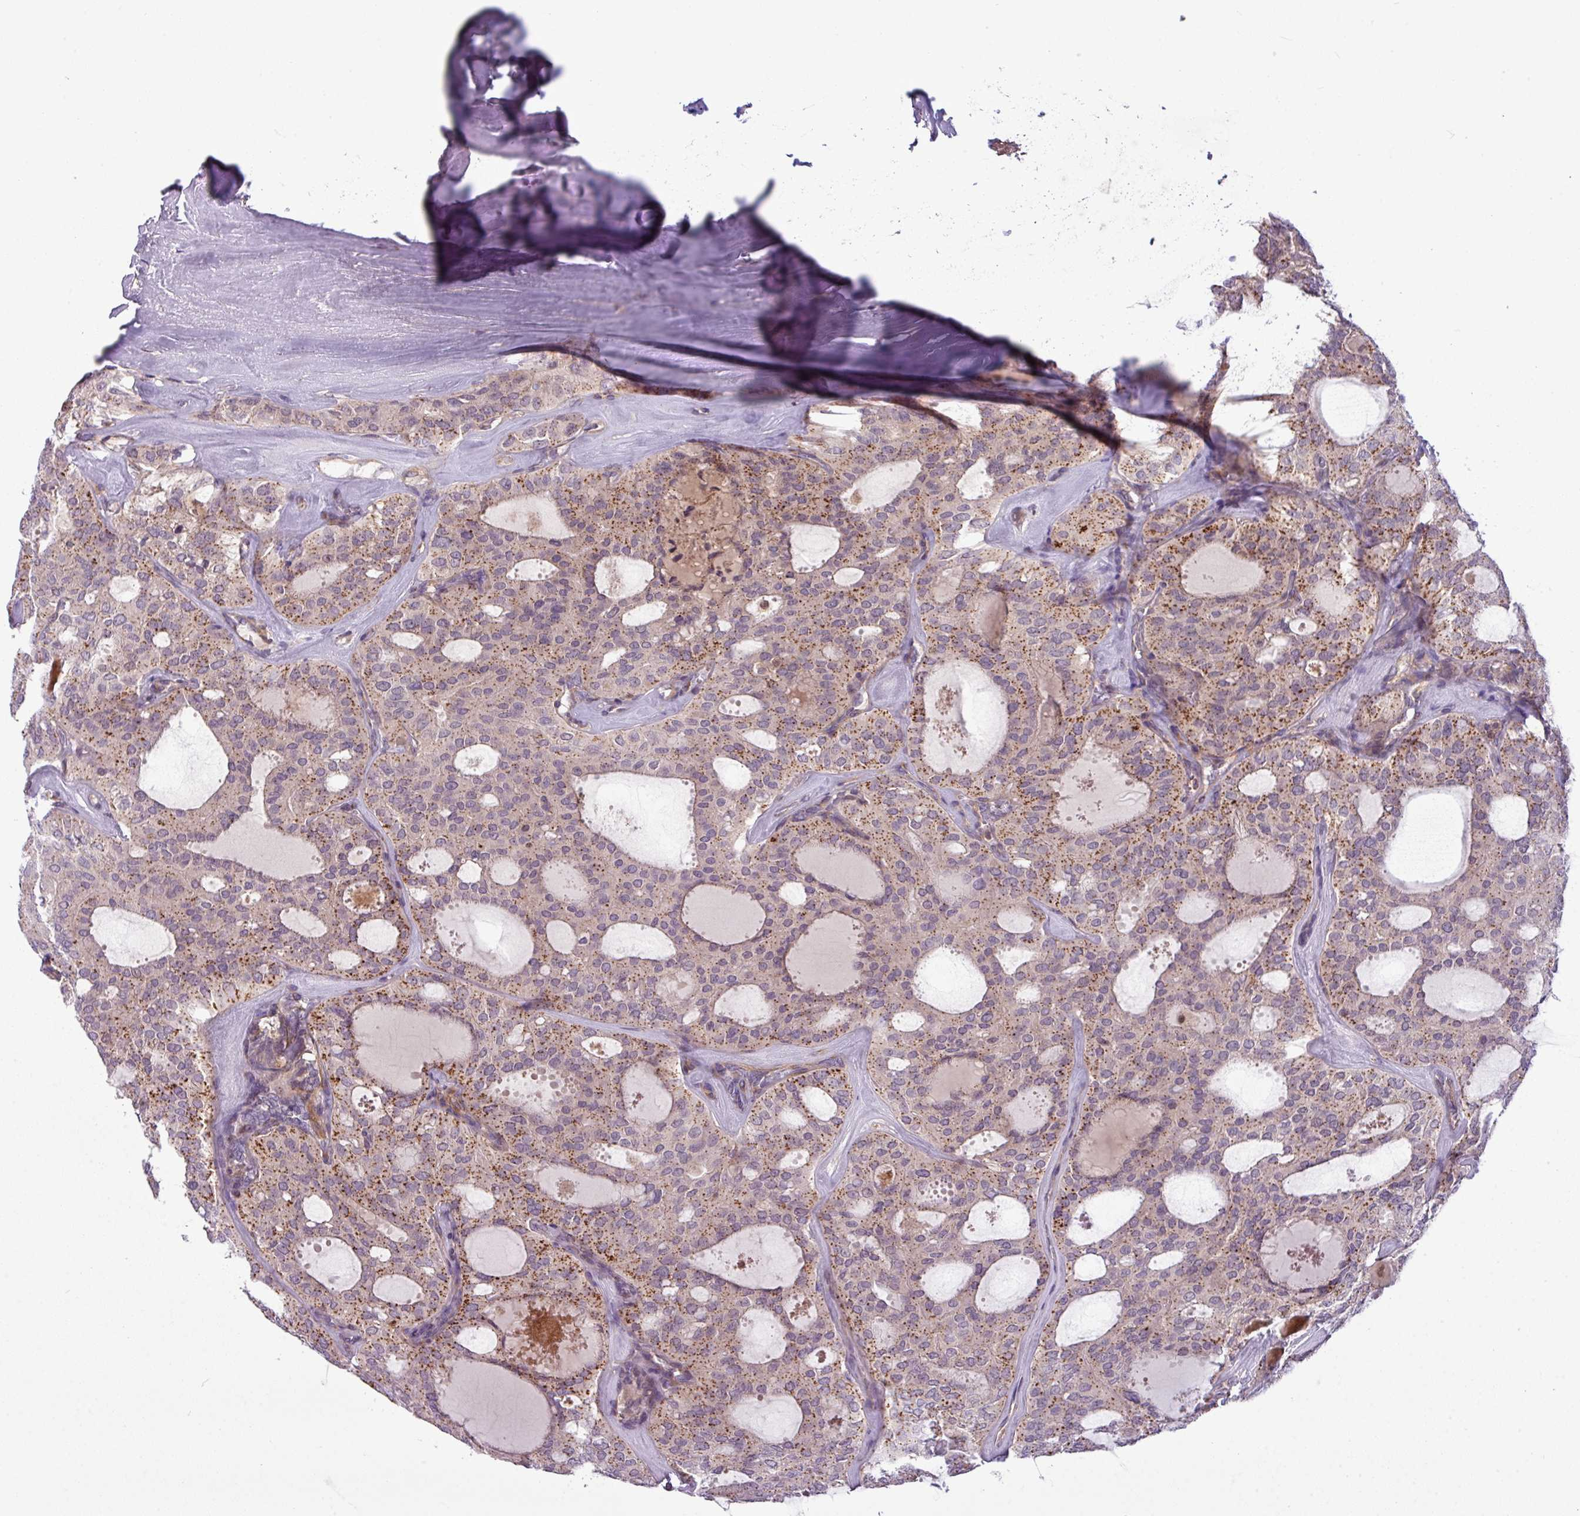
{"staining": {"intensity": "moderate", "quantity": ">75%", "location": "cytoplasmic/membranous"}, "tissue": "thyroid cancer", "cell_type": "Tumor cells", "image_type": "cancer", "snomed": [{"axis": "morphology", "description": "Follicular adenoma carcinoma, NOS"}, {"axis": "topography", "description": "Thyroid gland"}], "caption": "Thyroid cancer (follicular adenoma carcinoma) stained with immunohistochemistry (IHC) demonstrates moderate cytoplasmic/membranous staining in about >75% of tumor cells.", "gene": "ZNF35", "patient": {"sex": "male", "age": 75}}